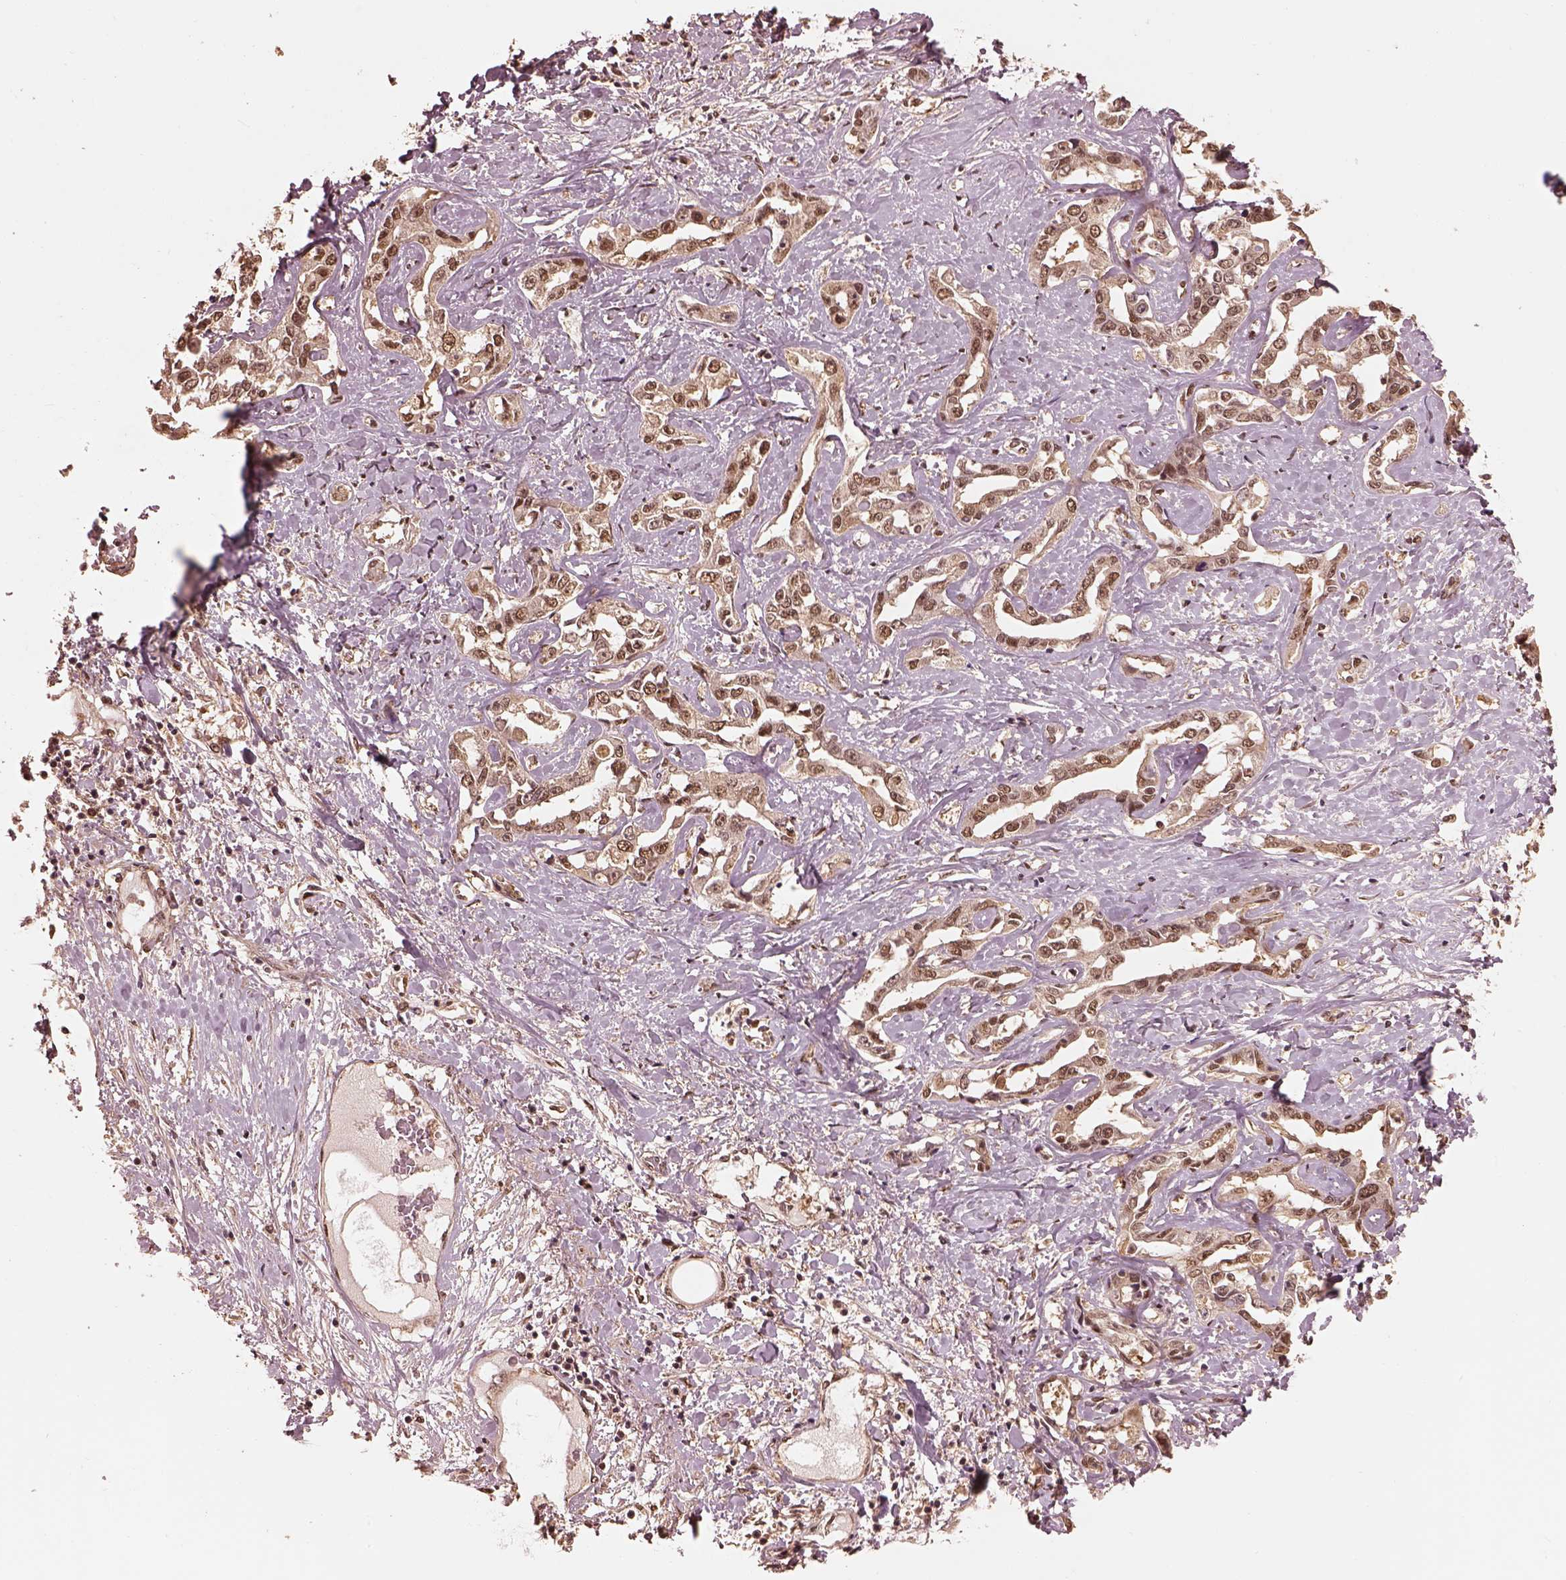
{"staining": {"intensity": "weak", "quantity": "25%-75%", "location": "cytoplasmic/membranous,nuclear"}, "tissue": "liver cancer", "cell_type": "Tumor cells", "image_type": "cancer", "snomed": [{"axis": "morphology", "description": "Cholangiocarcinoma"}, {"axis": "topography", "description": "Liver"}], "caption": "Immunohistochemical staining of liver cancer shows low levels of weak cytoplasmic/membranous and nuclear protein expression in approximately 25%-75% of tumor cells.", "gene": "PSMC5", "patient": {"sex": "male", "age": 59}}